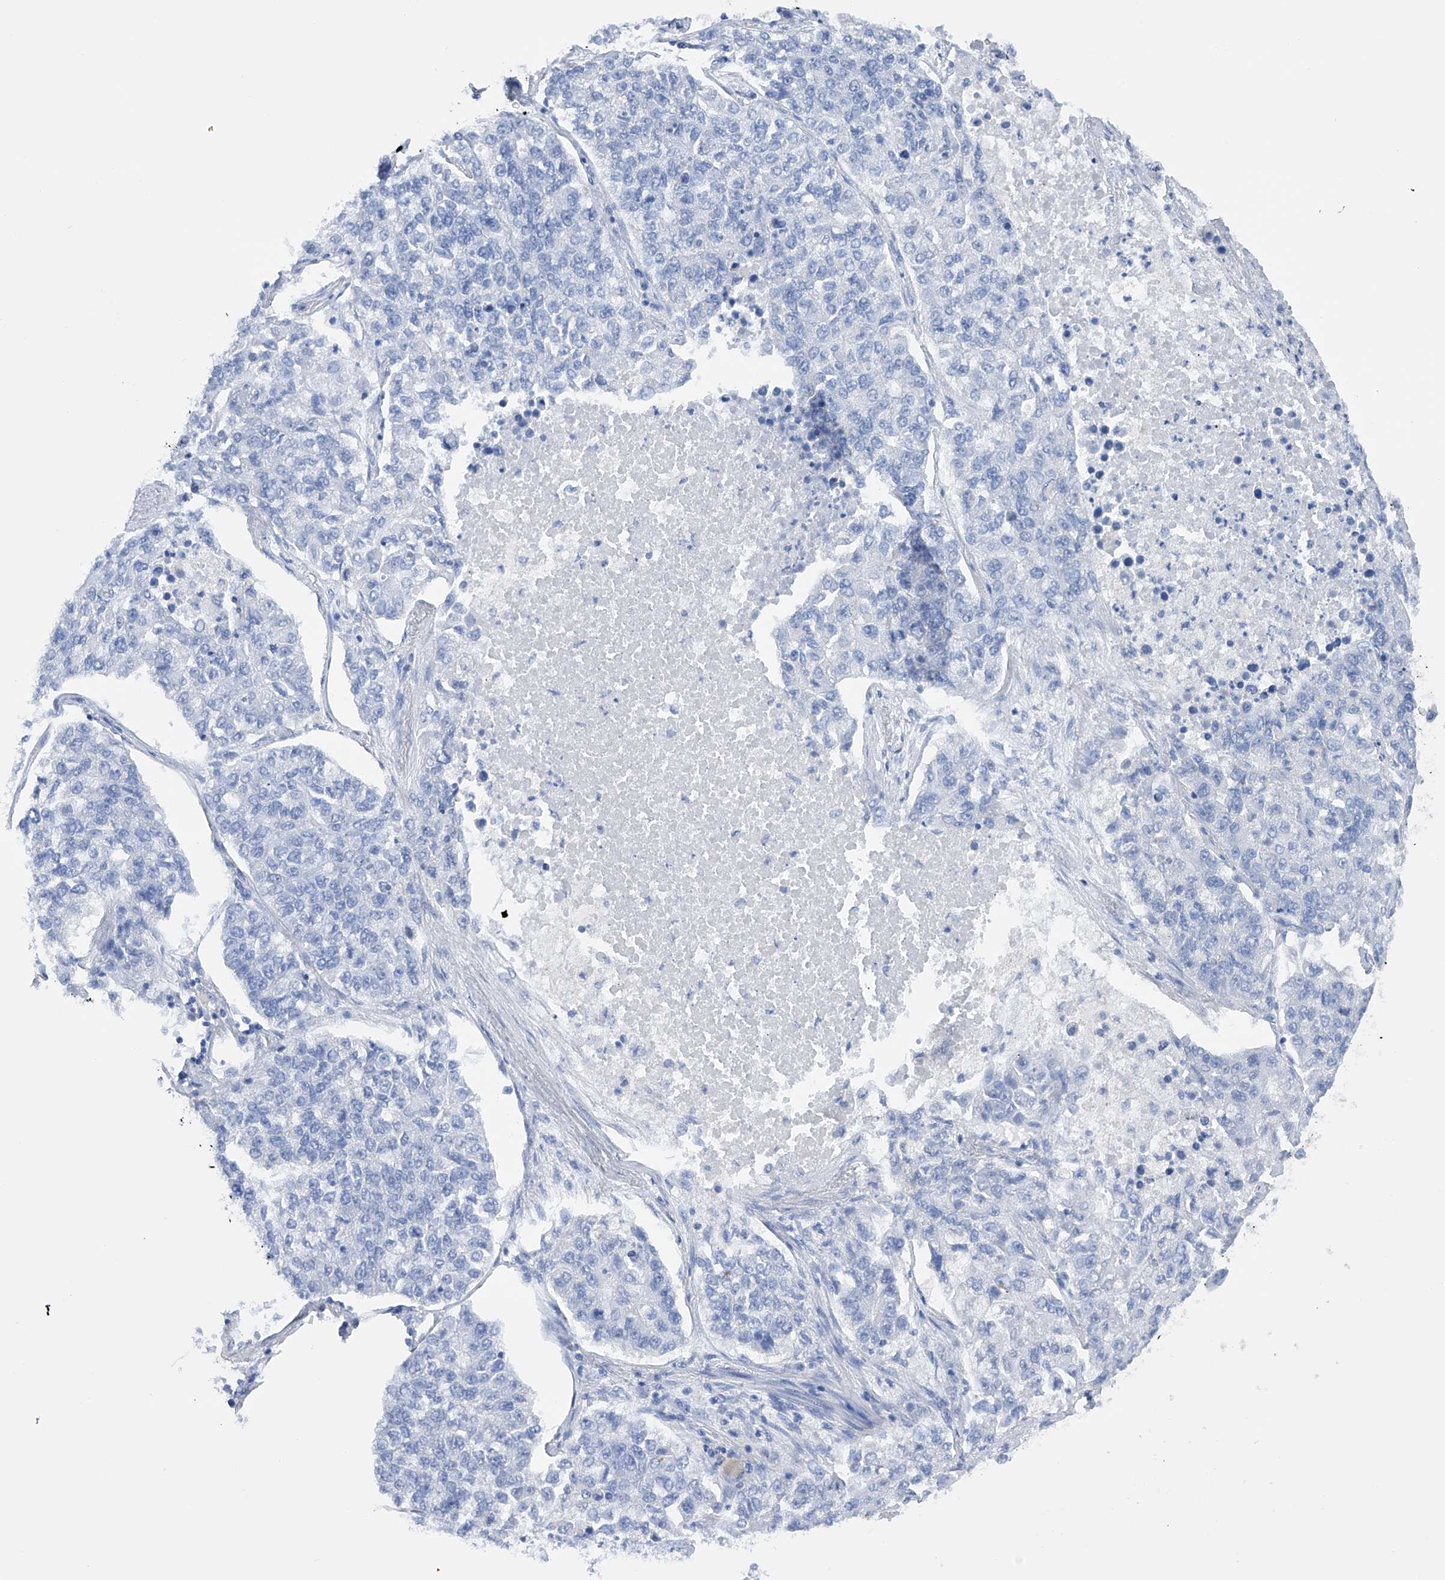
{"staining": {"intensity": "negative", "quantity": "none", "location": "none"}, "tissue": "lung cancer", "cell_type": "Tumor cells", "image_type": "cancer", "snomed": [{"axis": "morphology", "description": "Adenocarcinoma, NOS"}, {"axis": "topography", "description": "Lung"}], "caption": "Histopathology image shows no protein positivity in tumor cells of lung adenocarcinoma tissue.", "gene": "ADRA1A", "patient": {"sex": "male", "age": 49}}